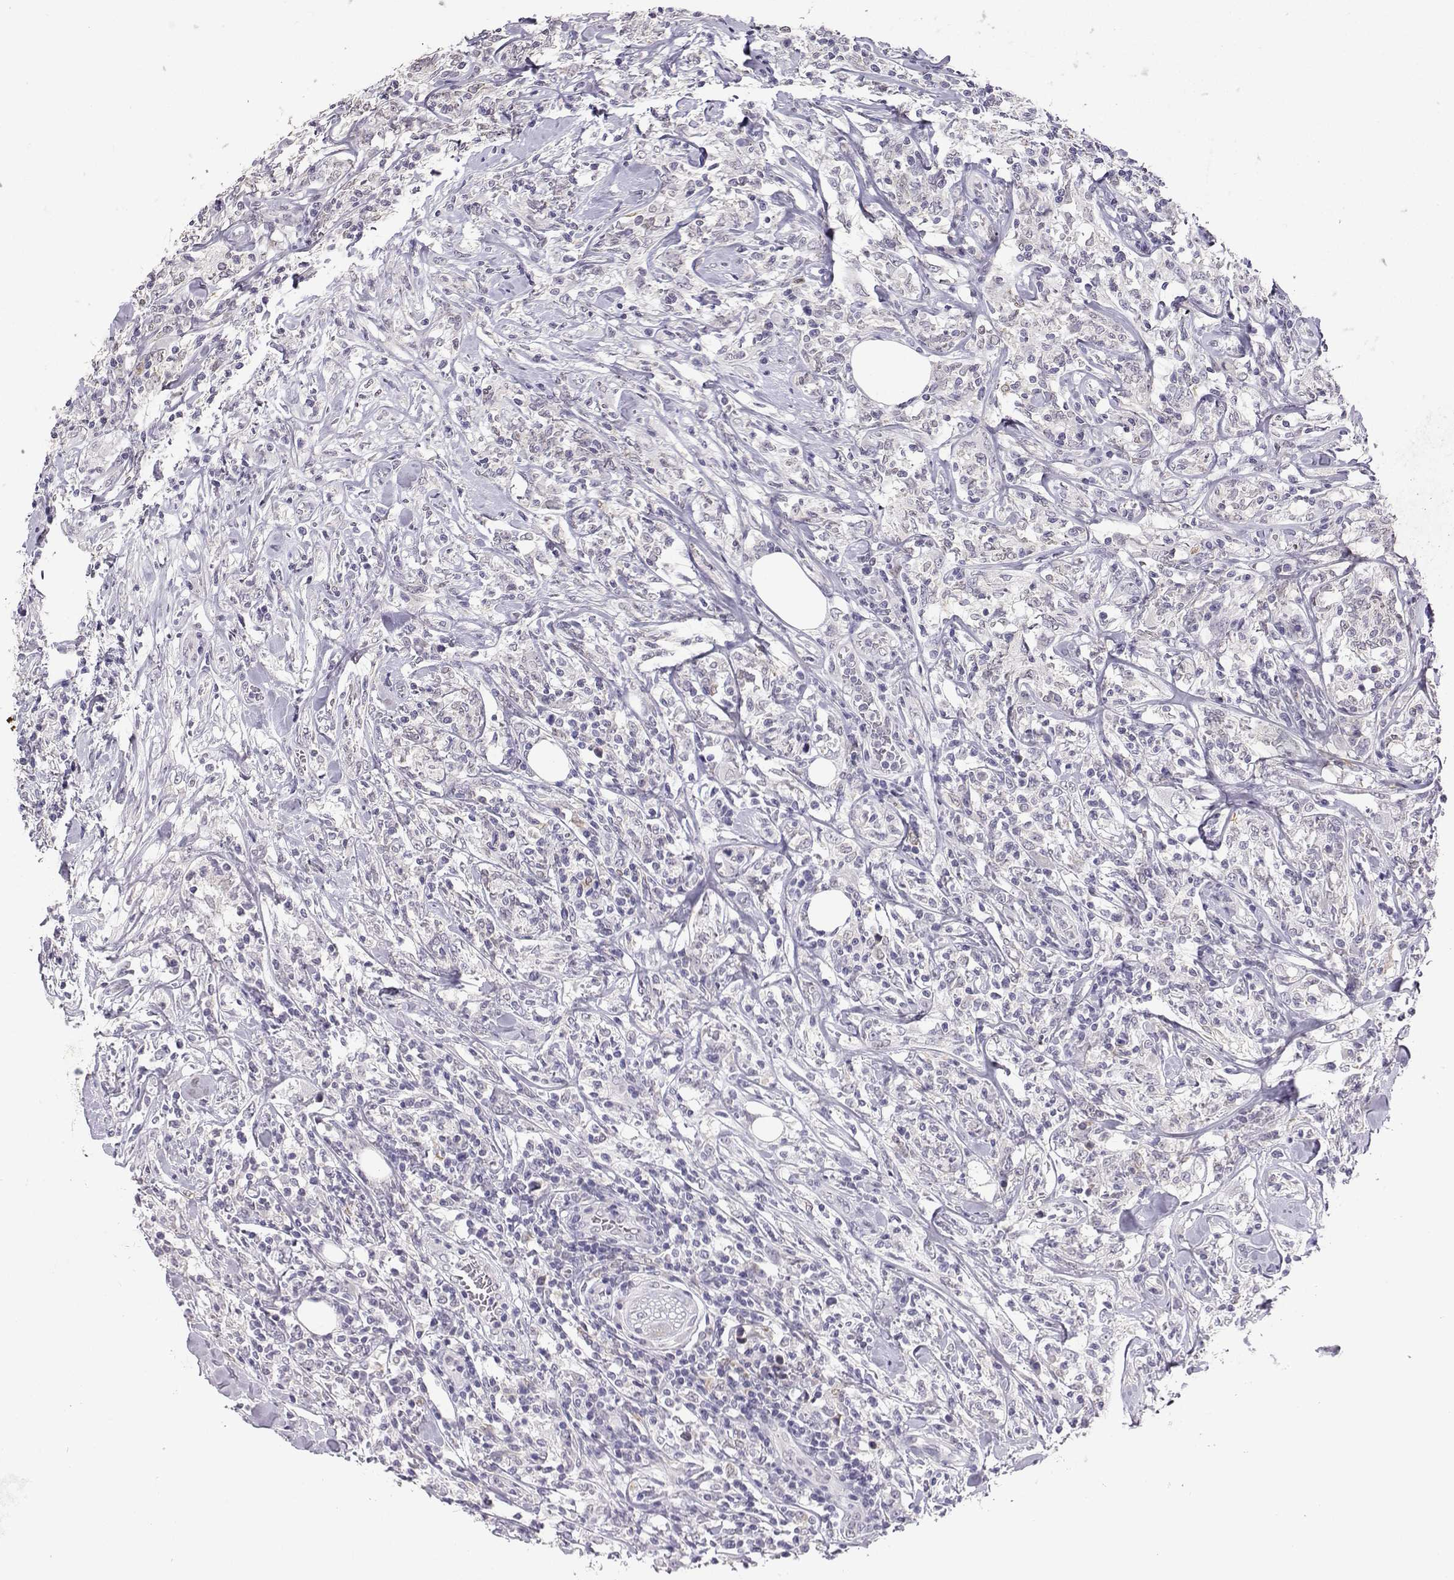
{"staining": {"intensity": "negative", "quantity": "none", "location": "none"}, "tissue": "lymphoma", "cell_type": "Tumor cells", "image_type": "cancer", "snomed": [{"axis": "morphology", "description": "Malignant lymphoma, non-Hodgkin's type, High grade"}, {"axis": "topography", "description": "Lymph node"}], "caption": "Human lymphoma stained for a protein using immunohistochemistry displays no expression in tumor cells.", "gene": "TBR1", "patient": {"sex": "female", "age": 84}}